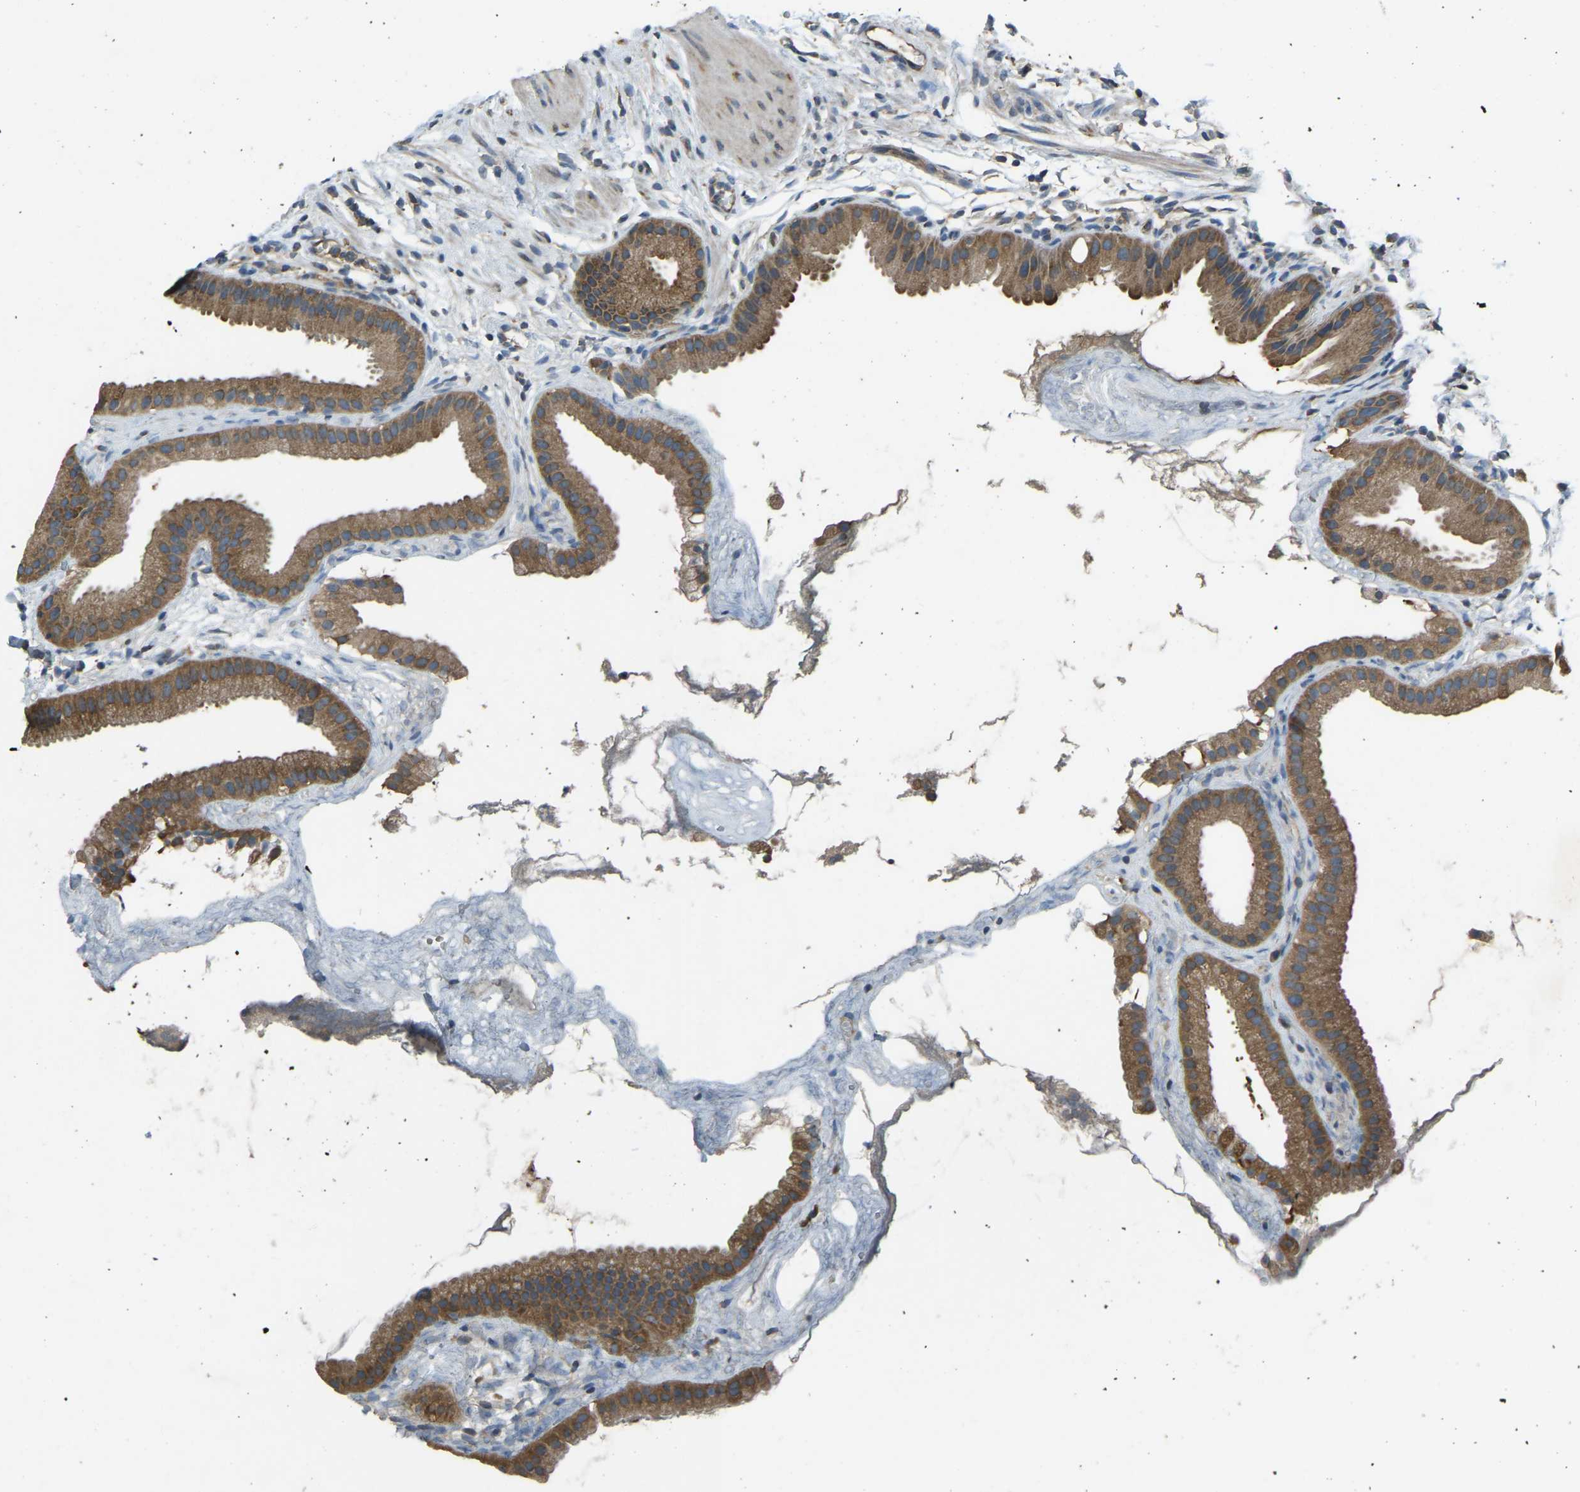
{"staining": {"intensity": "moderate", "quantity": ">75%", "location": "cytoplasmic/membranous"}, "tissue": "gallbladder", "cell_type": "Glandular cells", "image_type": "normal", "snomed": [{"axis": "morphology", "description": "Normal tissue, NOS"}, {"axis": "topography", "description": "Gallbladder"}], "caption": "IHC staining of benign gallbladder, which exhibits medium levels of moderate cytoplasmic/membranous positivity in about >75% of glandular cells indicating moderate cytoplasmic/membranous protein expression. The staining was performed using DAB (3,3'-diaminobenzidine) (brown) for protein detection and nuclei were counterstained in hematoxylin (blue).", "gene": "AIMP1", "patient": {"sex": "female", "age": 64}}